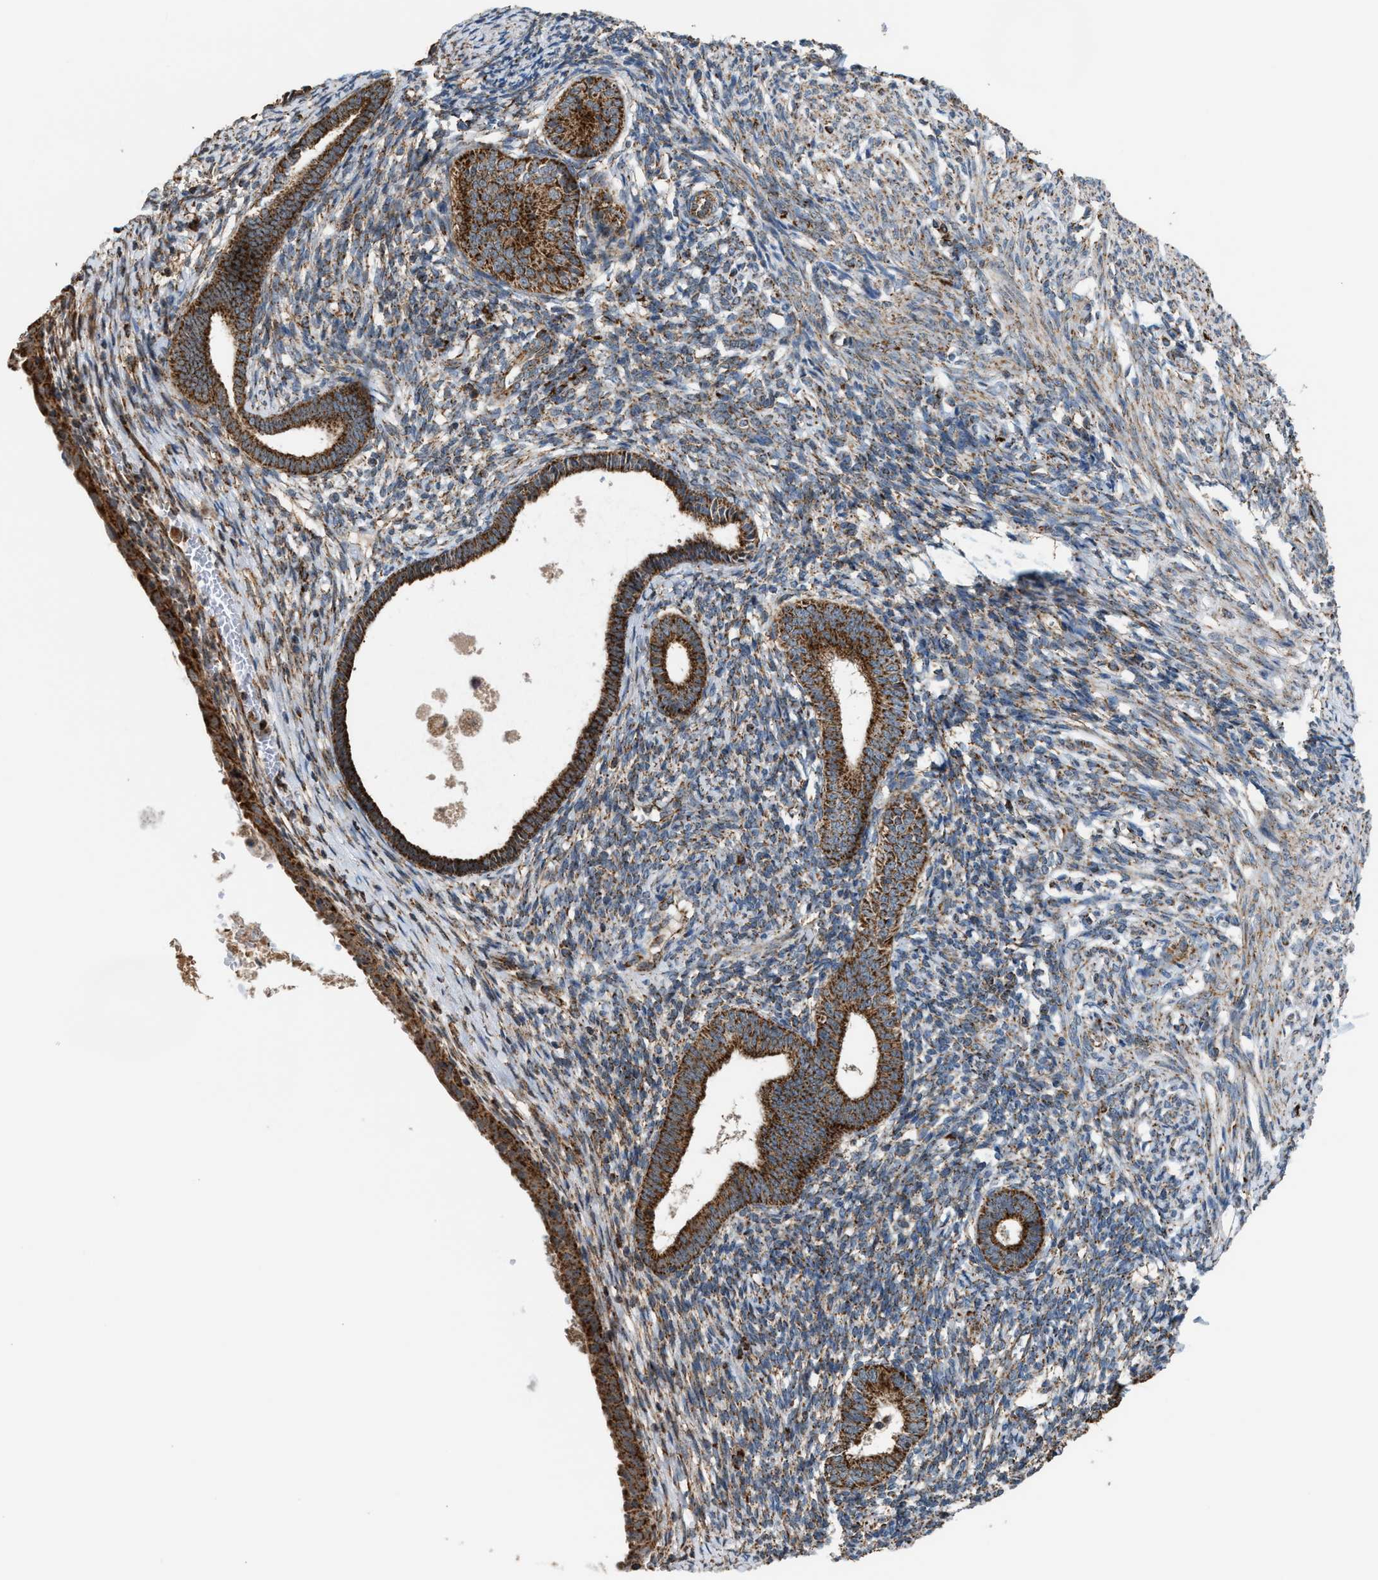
{"staining": {"intensity": "weak", "quantity": "25%-75%", "location": "cytoplasmic/membranous"}, "tissue": "endometrium", "cell_type": "Cells in endometrial stroma", "image_type": "normal", "snomed": [{"axis": "morphology", "description": "Normal tissue, NOS"}, {"axis": "morphology", "description": "Adenocarcinoma, NOS"}, {"axis": "topography", "description": "Endometrium"}], "caption": "Immunohistochemistry (DAB (3,3'-diaminobenzidine)) staining of benign endometrium reveals weak cytoplasmic/membranous protein positivity in about 25%-75% of cells in endometrial stroma.", "gene": "SGSM2", "patient": {"sex": "female", "age": 57}}